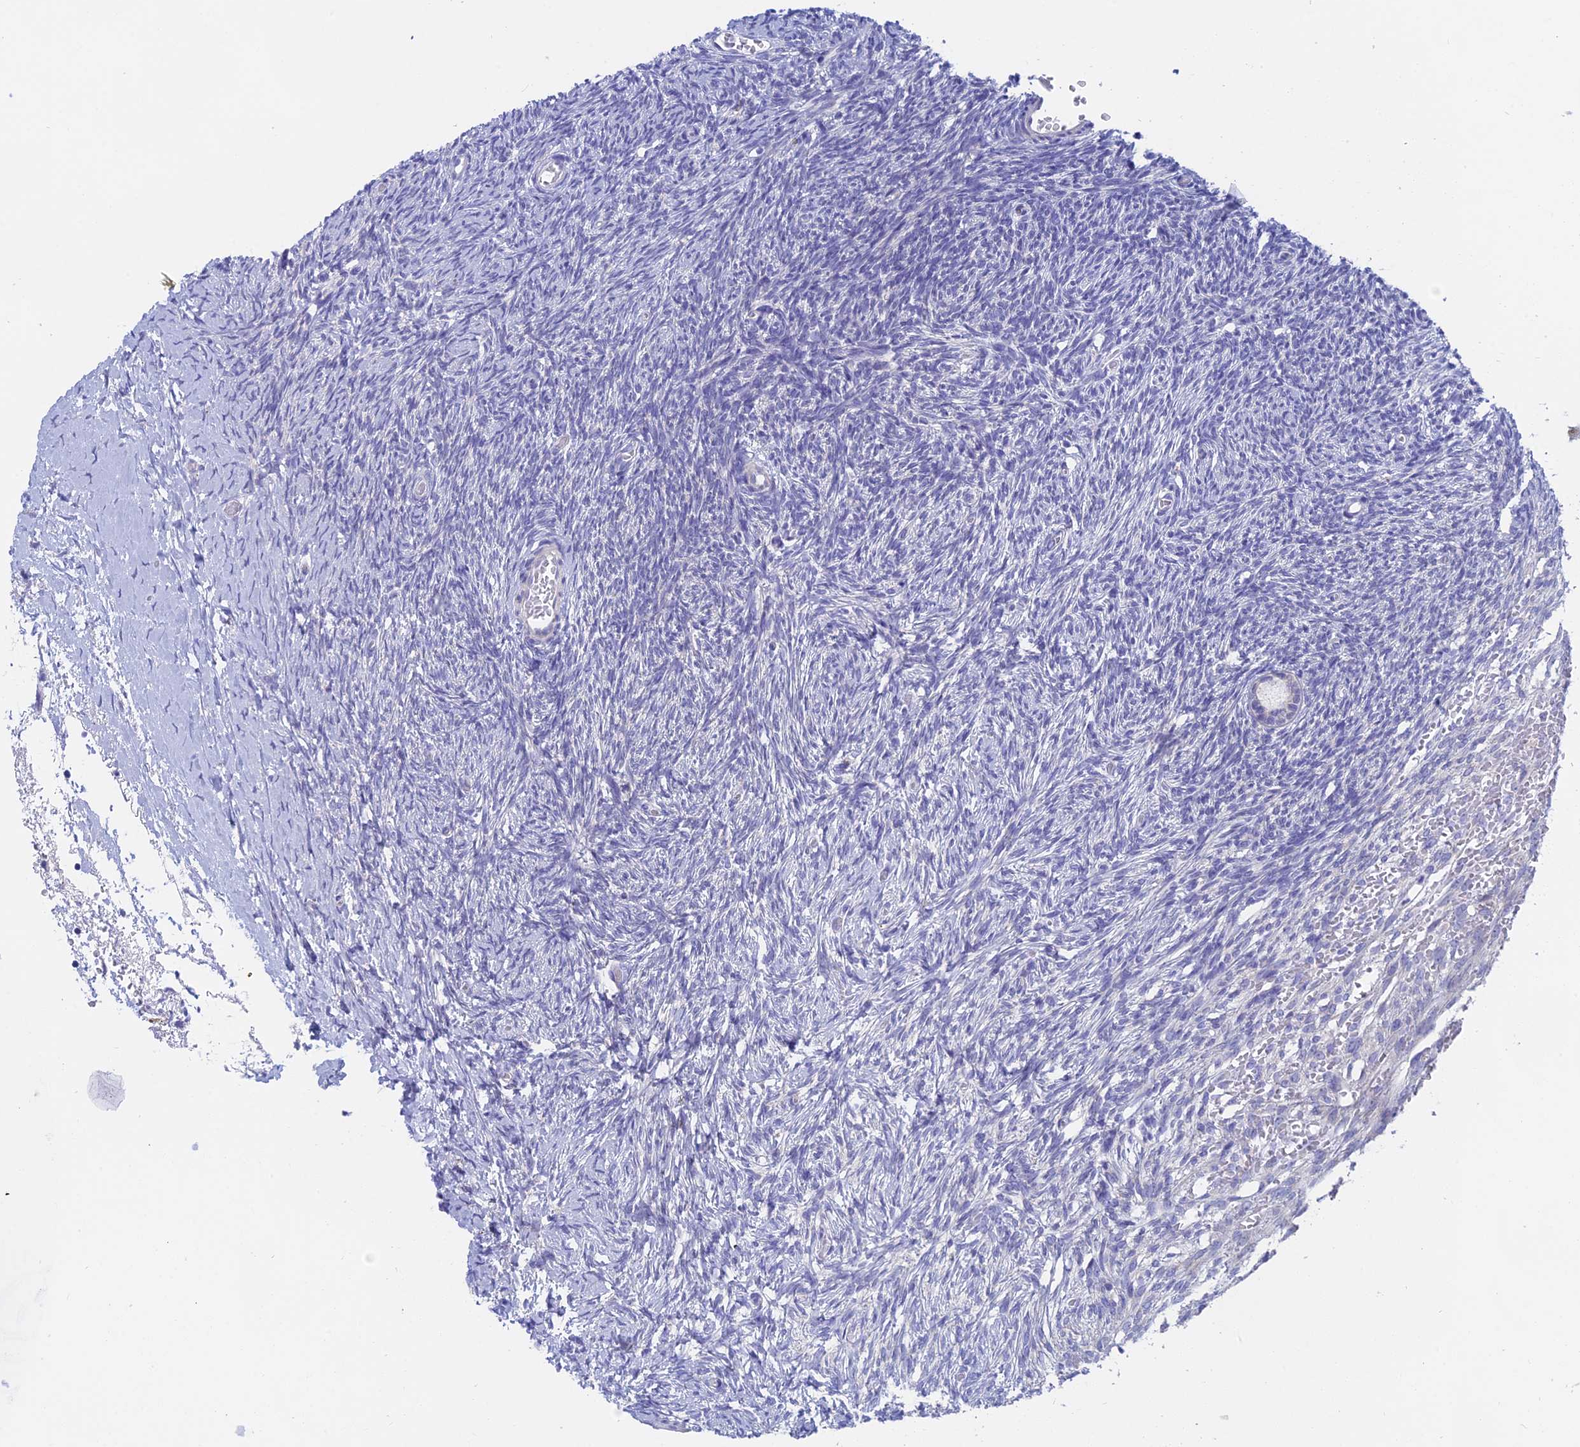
{"staining": {"intensity": "negative", "quantity": "none", "location": "none"}, "tissue": "ovary", "cell_type": "Follicle cells", "image_type": "normal", "snomed": [{"axis": "morphology", "description": "Normal tissue, NOS"}, {"axis": "topography", "description": "Ovary"}], "caption": "Human ovary stained for a protein using immunohistochemistry exhibits no expression in follicle cells.", "gene": "GLB1L", "patient": {"sex": "female", "age": 39}}